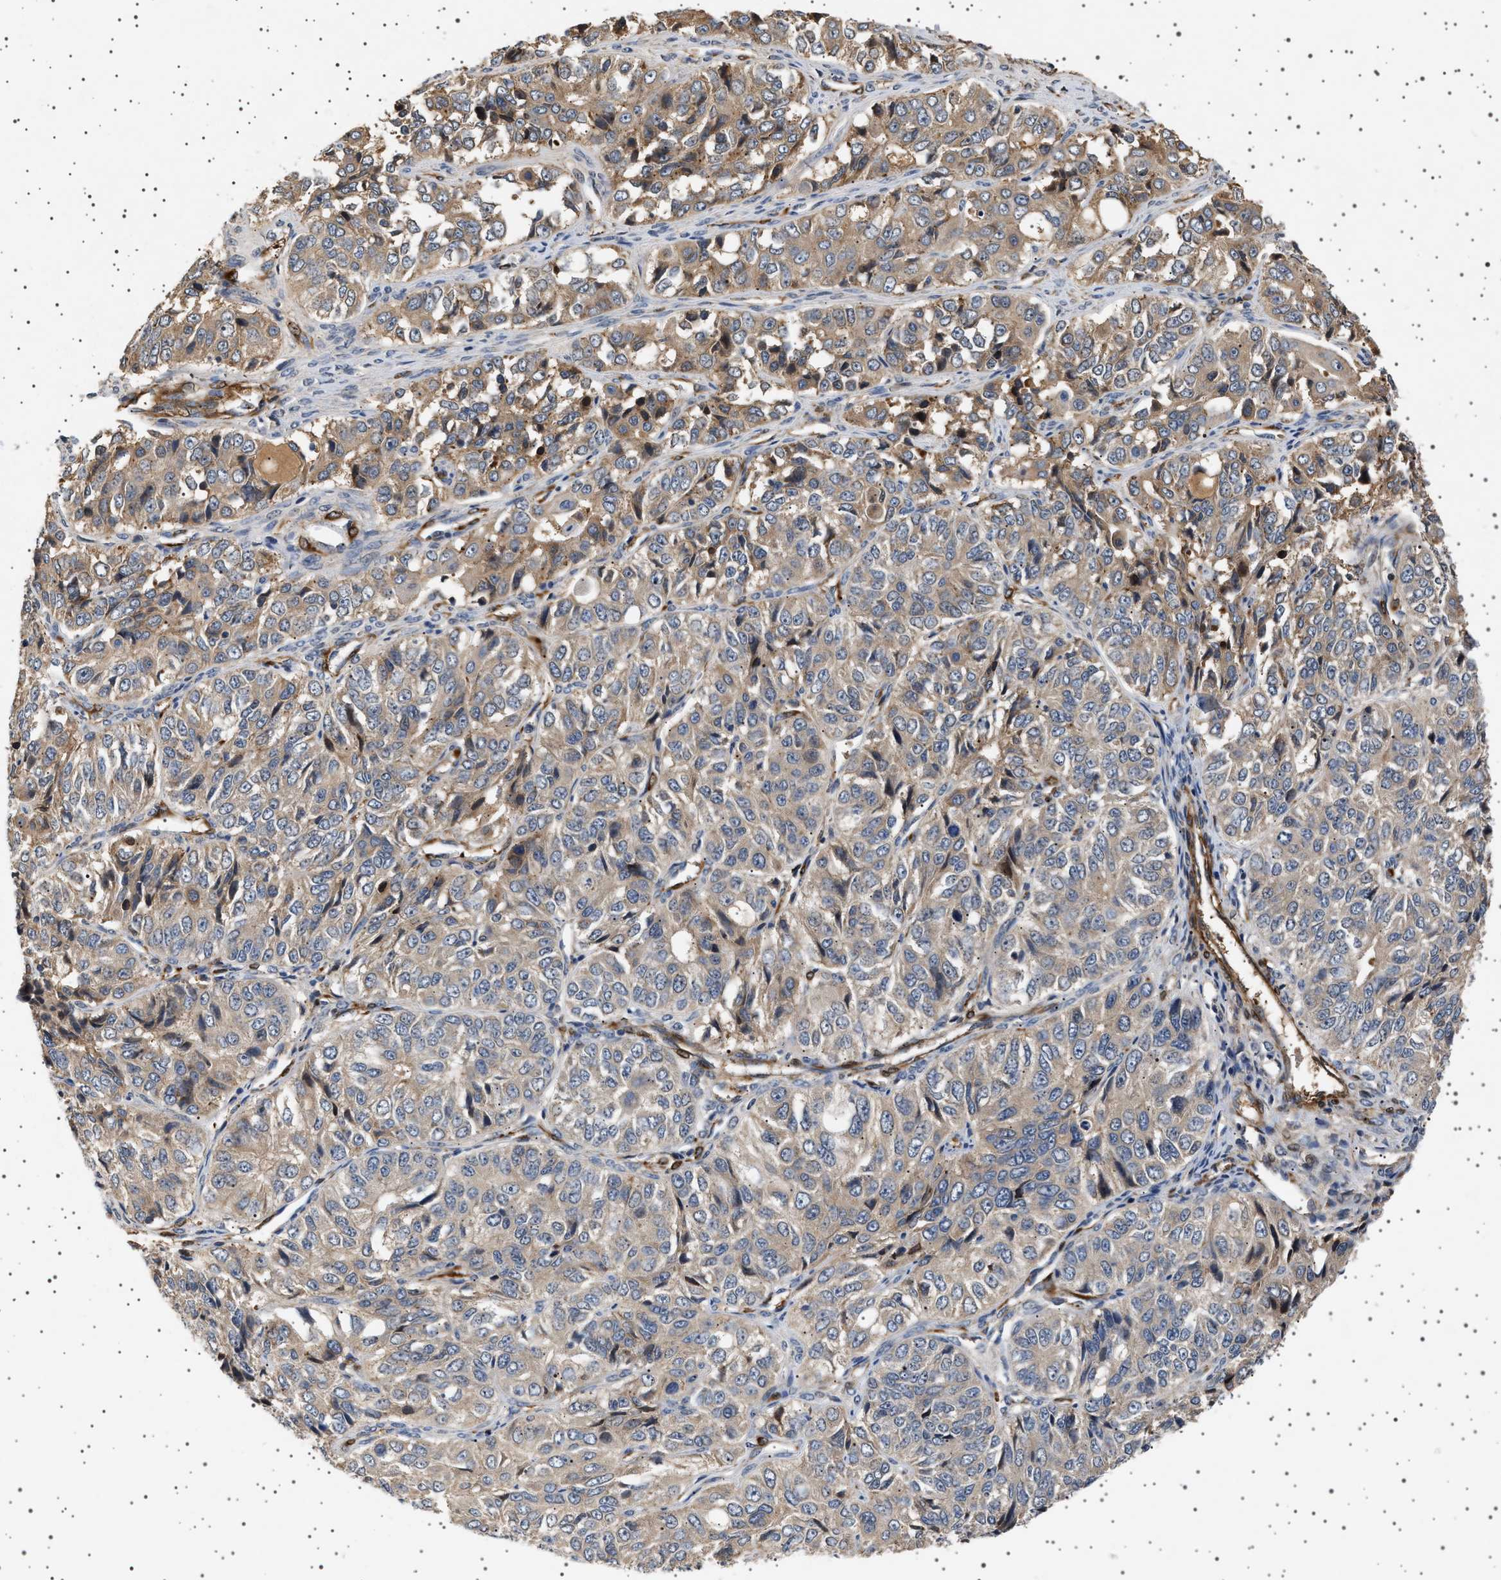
{"staining": {"intensity": "weak", "quantity": "25%-75%", "location": "cytoplasmic/membranous"}, "tissue": "ovarian cancer", "cell_type": "Tumor cells", "image_type": "cancer", "snomed": [{"axis": "morphology", "description": "Carcinoma, endometroid"}, {"axis": "topography", "description": "Ovary"}], "caption": "Weak cytoplasmic/membranous protein expression is identified in about 25%-75% of tumor cells in ovarian cancer.", "gene": "GUCY1B1", "patient": {"sex": "female", "age": 51}}